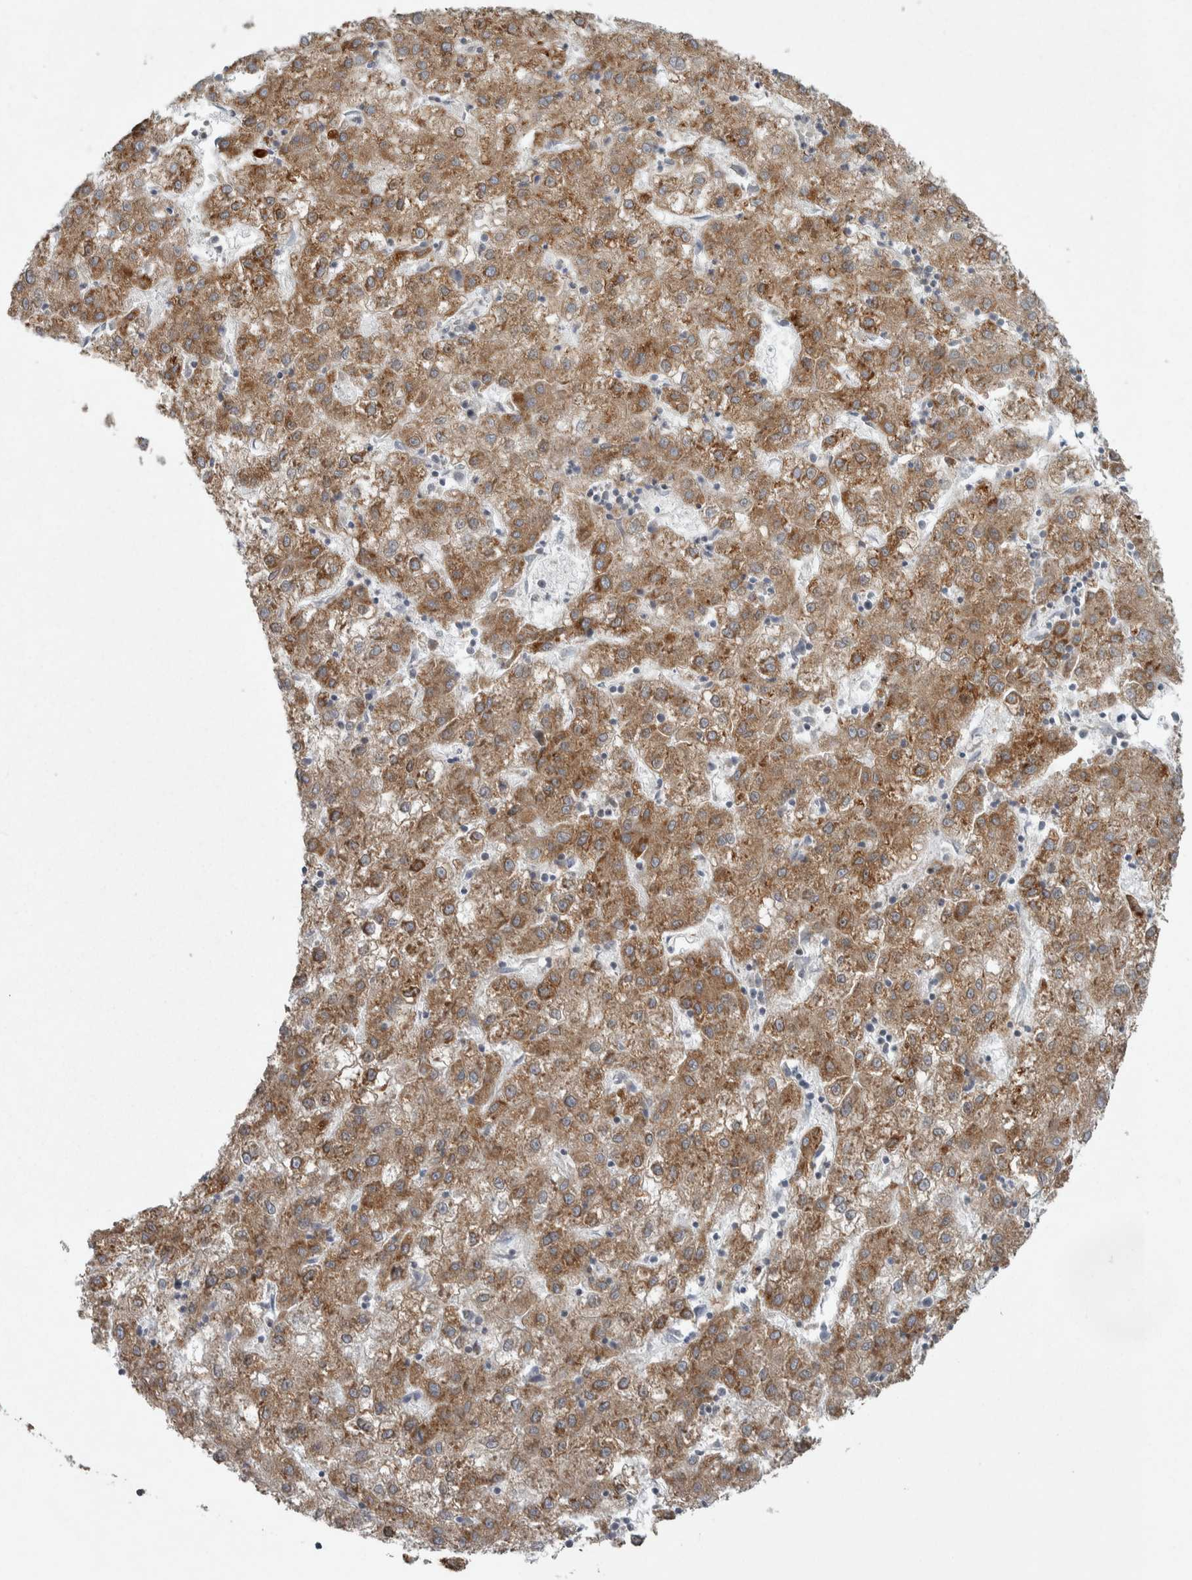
{"staining": {"intensity": "moderate", "quantity": ">75%", "location": "cytoplasmic/membranous"}, "tissue": "liver cancer", "cell_type": "Tumor cells", "image_type": "cancer", "snomed": [{"axis": "morphology", "description": "Carcinoma, Hepatocellular, NOS"}, {"axis": "topography", "description": "Liver"}], "caption": "Immunohistochemistry (IHC) (DAB) staining of liver cancer reveals moderate cytoplasmic/membranous protein staining in about >75% of tumor cells. (IHC, brightfield microscopy, high magnification).", "gene": "SIGMAR1", "patient": {"sex": "male", "age": 72}}